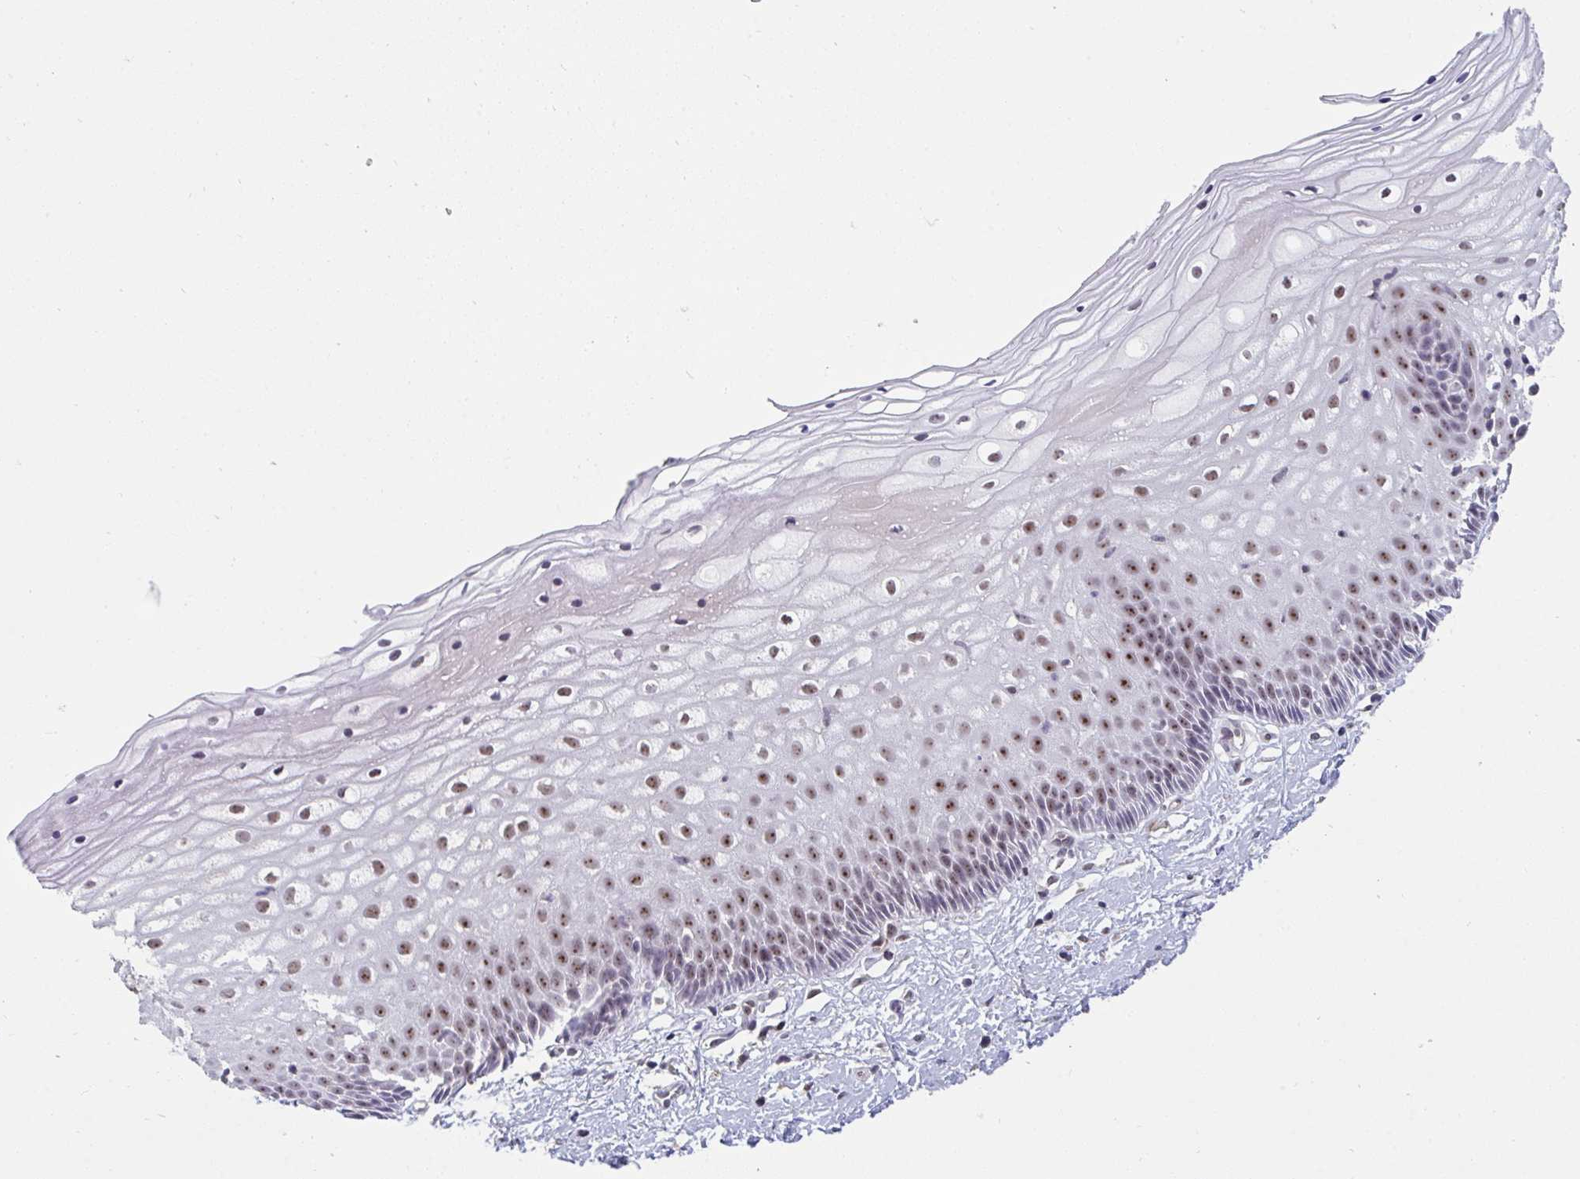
{"staining": {"intensity": "moderate", "quantity": ">75%", "location": "nuclear"}, "tissue": "cervix", "cell_type": "Glandular cells", "image_type": "normal", "snomed": [{"axis": "morphology", "description": "Normal tissue, NOS"}, {"axis": "topography", "description": "Cervix"}], "caption": "Protein staining by IHC reveals moderate nuclear expression in approximately >75% of glandular cells in normal cervix.", "gene": "SENP3", "patient": {"sex": "female", "age": 36}}